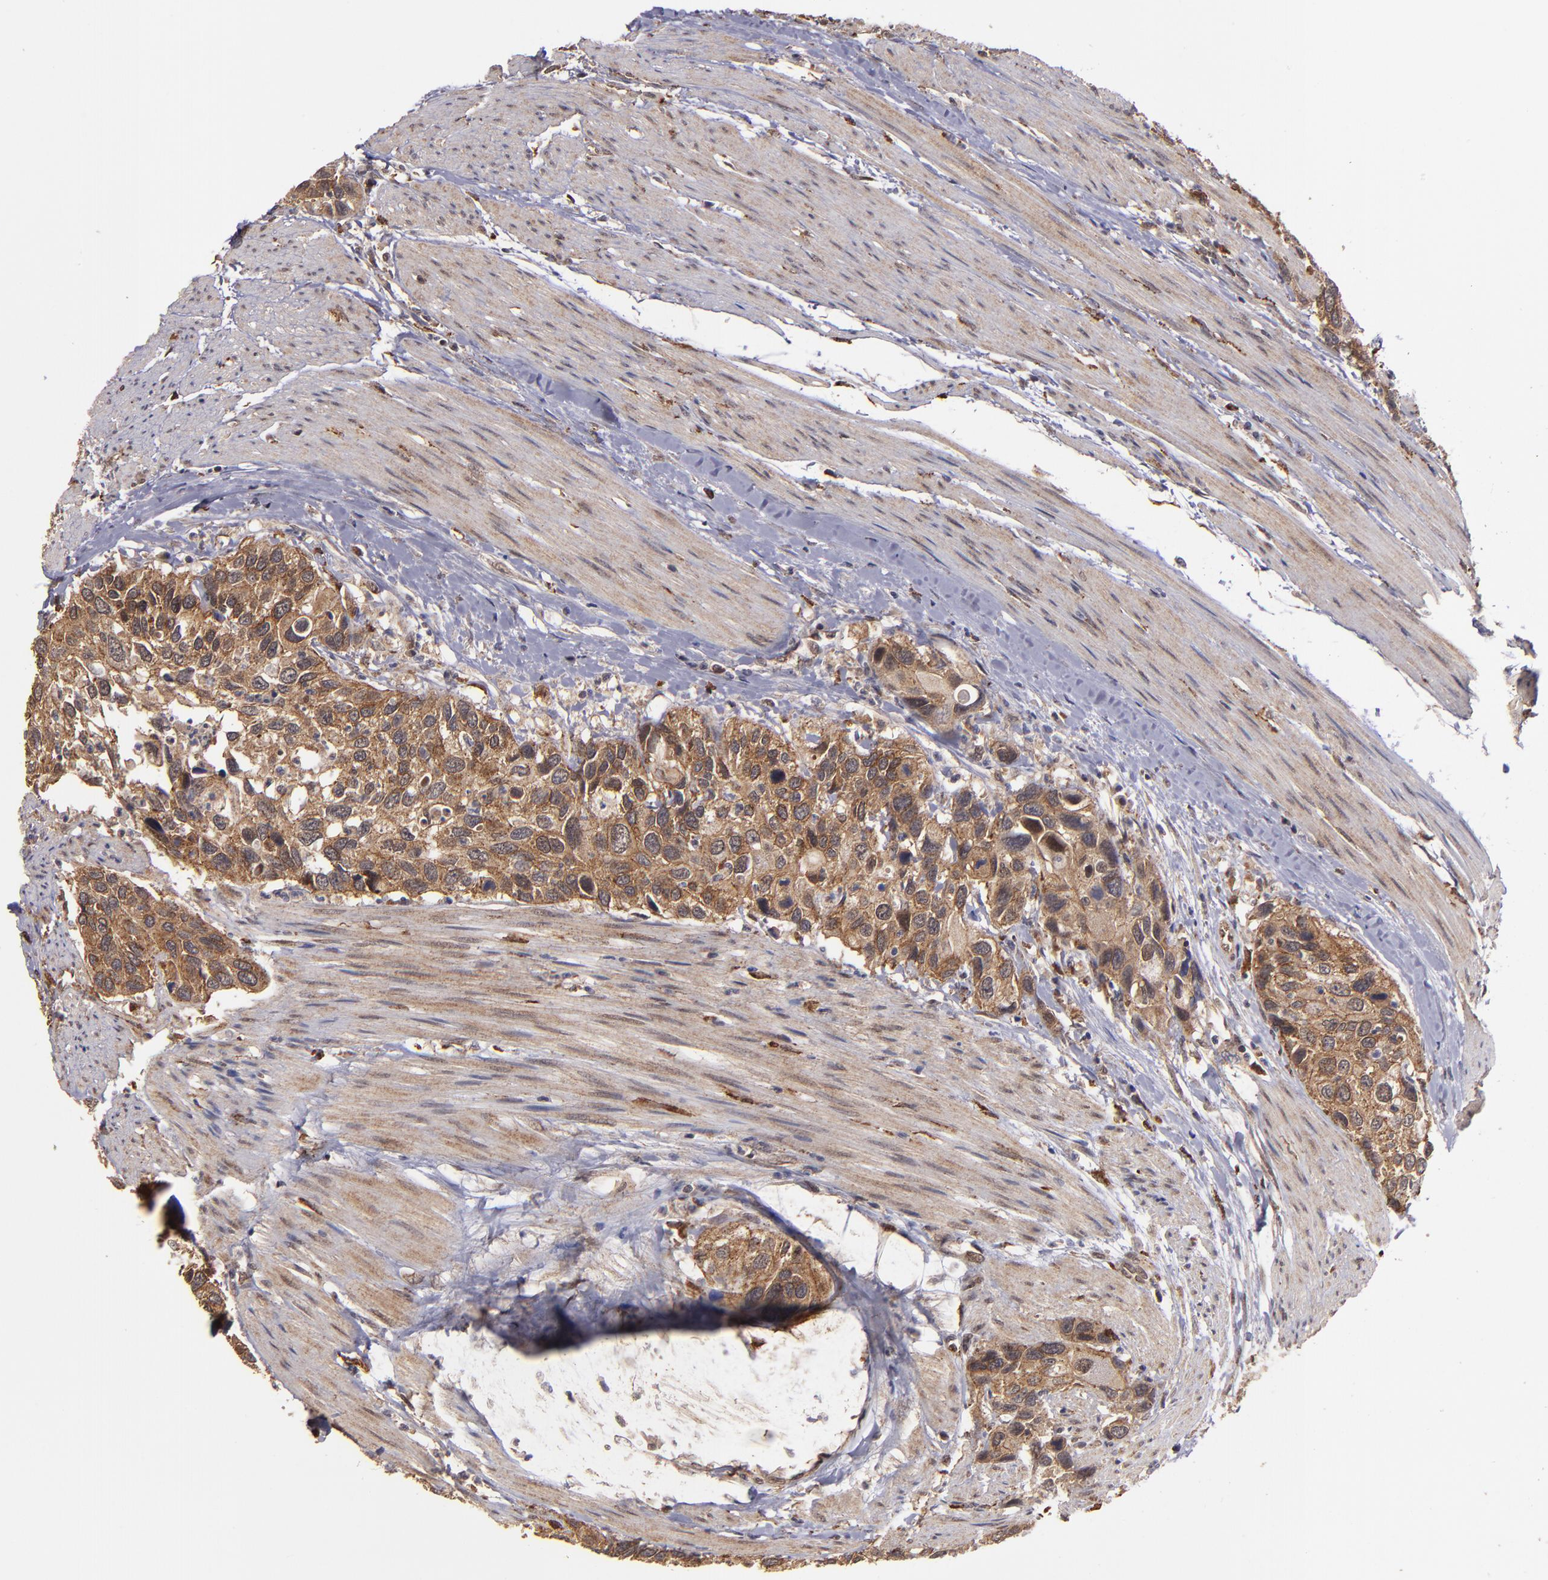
{"staining": {"intensity": "moderate", "quantity": ">75%", "location": "cytoplasmic/membranous"}, "tissue": "urothelial cancer", "cell_type": "Tumor cells", "image_type": "cancer", "snomed": [{"axis": "morphology", "description": "Urothelial carcinoma, High grade"}, {"axis": "topography", "description": "Urinary bladder"}], "caption": "High-grade urothelial carcinoma stained with a protein marker demonstrates moderate staining in tumor cells.", "gene": "SIPA1L1", "patient": {"sex": "male", "age": 66}}